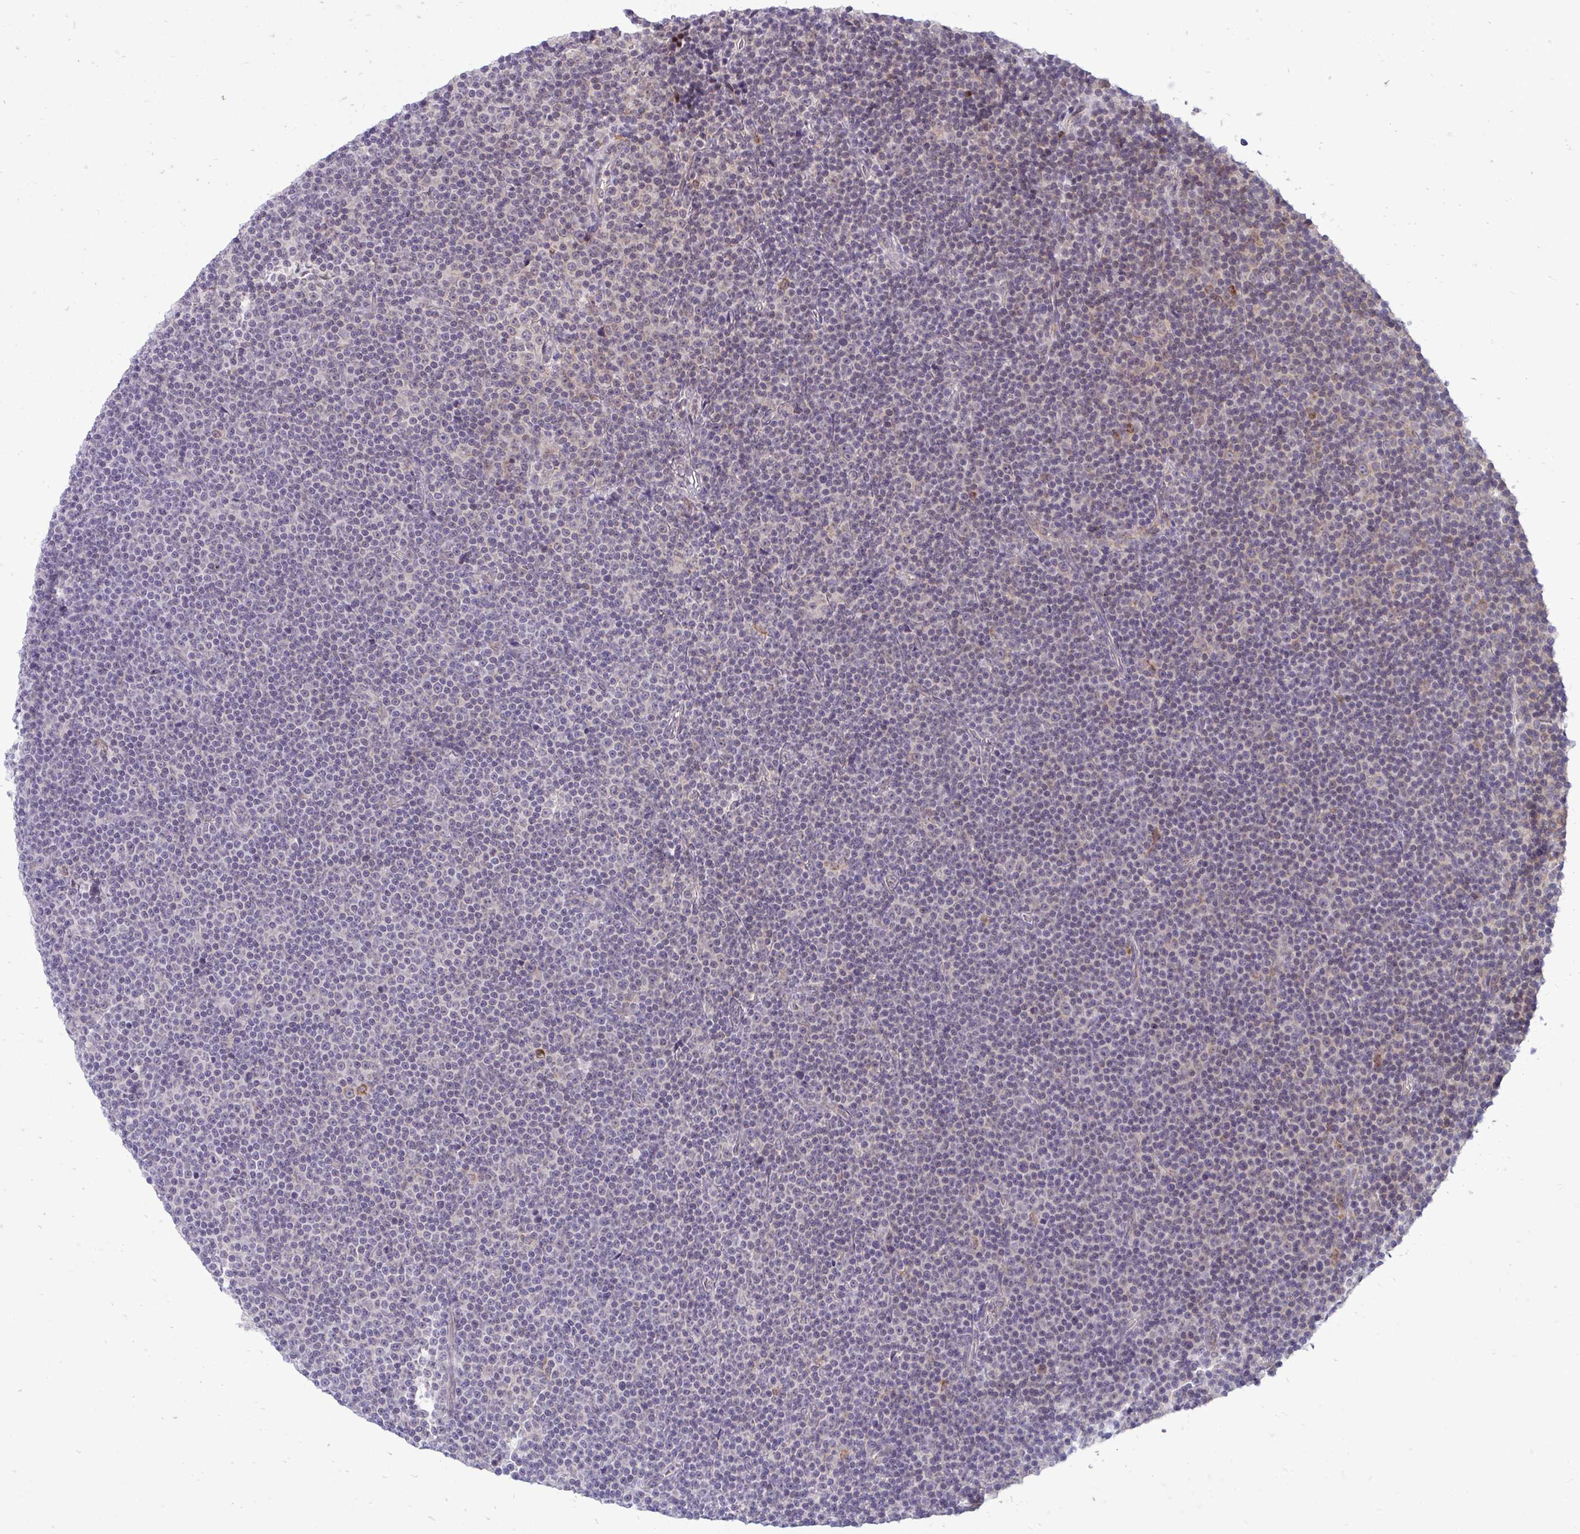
{"staining": {"intensity": "negative", "quantity": "none", "location": "none"}, "tissue": "lymphoma", "cell_type": "Tumor cells", "image_type": "cancer", "snomed": [{"axis": "morphology", "description": "Malignant lymphoma, non-Hodgkin's type, Low grade"}, {"axis": "topography", "description": "Lymph node"}], "caption": "DAB immunohistochemical staining of human lymphoma demonstrates no significant positivity in tumor cells.", "gene": "ACSL5", "patient": {"sex": "female", "age": 67}}